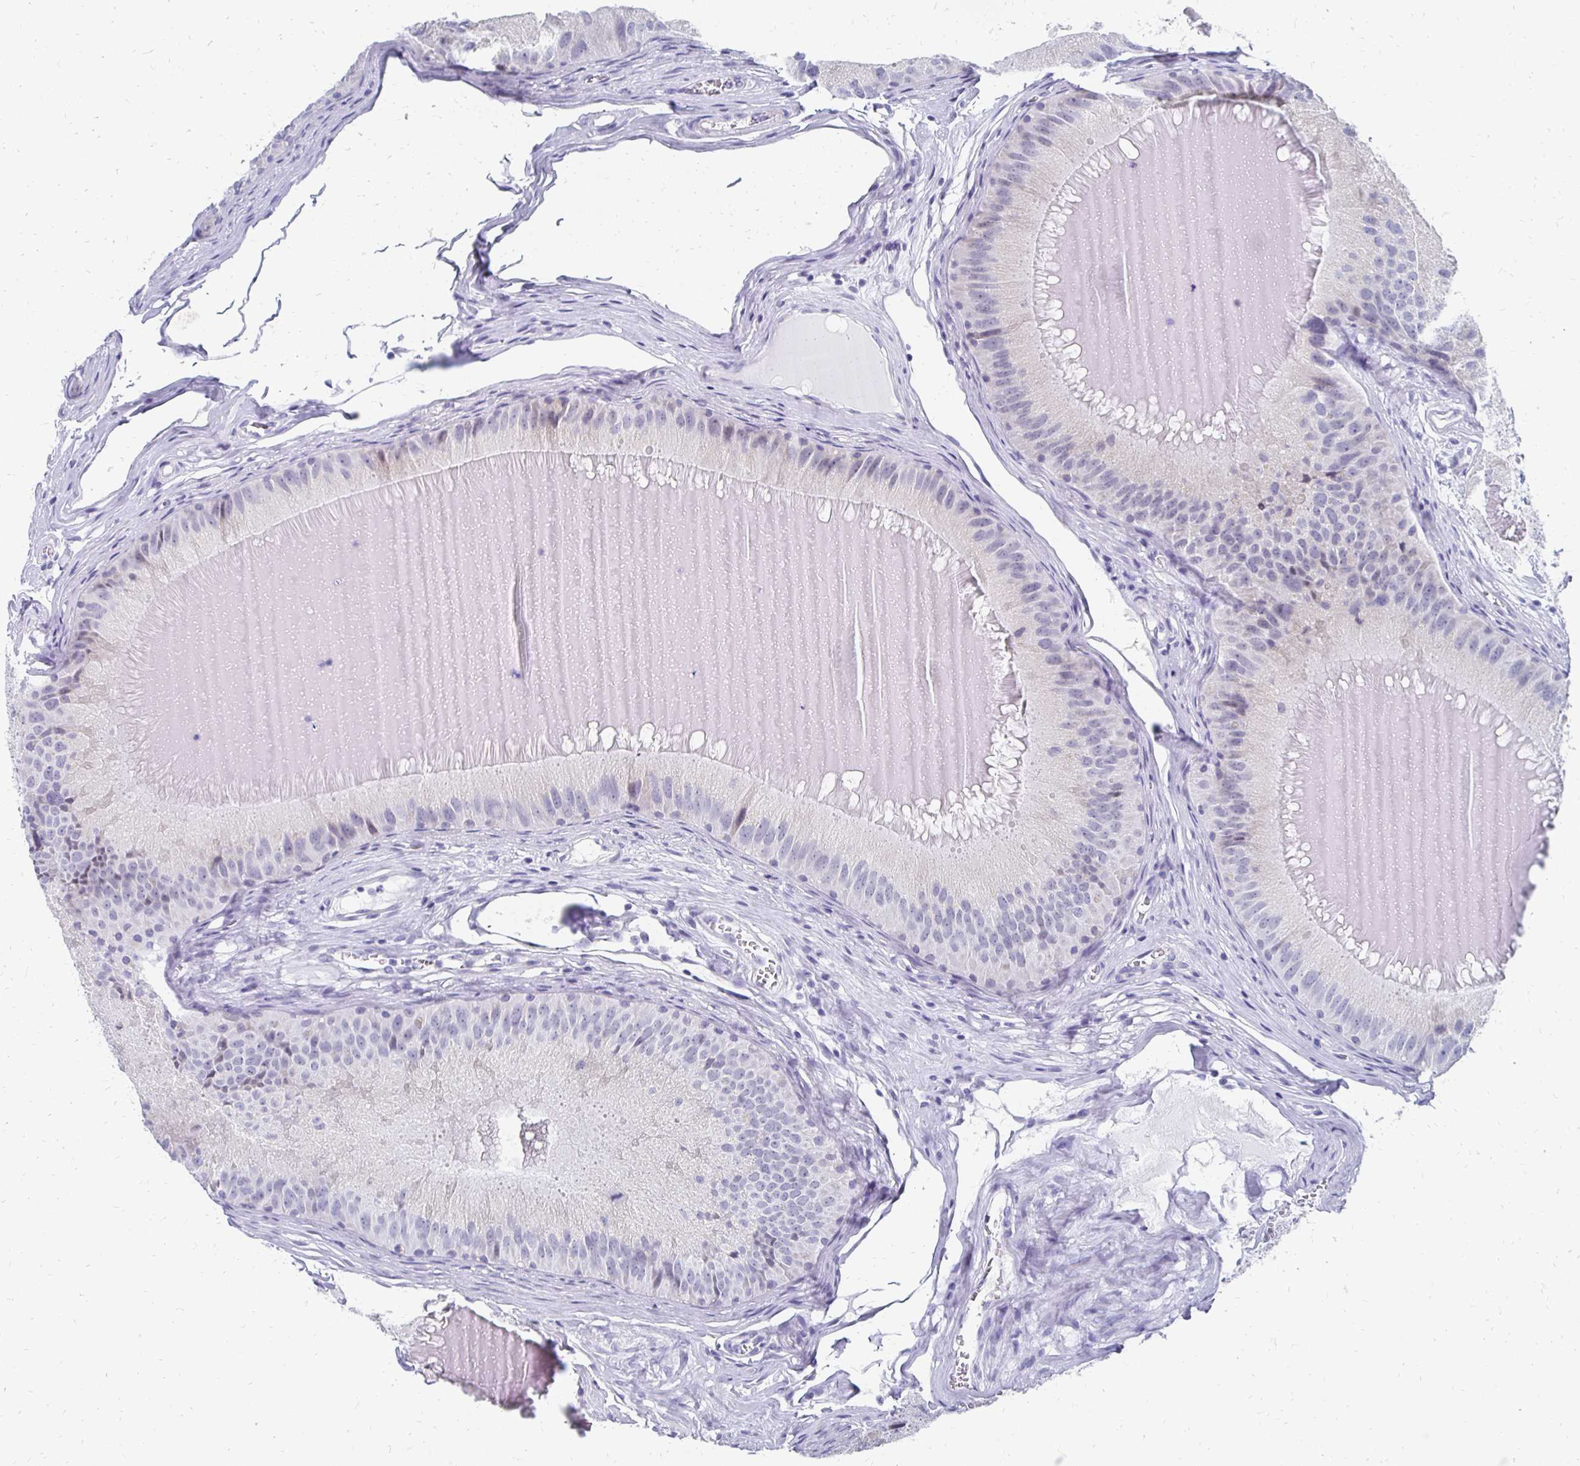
{"staining": {"intensity": "negative", "quantity": "none", "location": "none"}, "tissue": "epididymis", "cell_type": "Glandular cells", "image_type": "normal", "snomed": [{"axis": "morphology", "description": "Normal tissue, NOS"}, {"axis": "topography", "description": "Epididymis, spermatic cord, NOS"}], "caption": "Immunohistochemistry (IHC) image of normal epididymis: human epididymis stained with DAB (3,3'-diaminobenzidine) shows no significant protein expression in glandular cells. (Brightfield microscopy of DAB (3,3'-diaminobenzidine) immunohistochemistry at high magnification).", "gene": "SYCP3", "patient": {"sex": "male", "age": 39}}